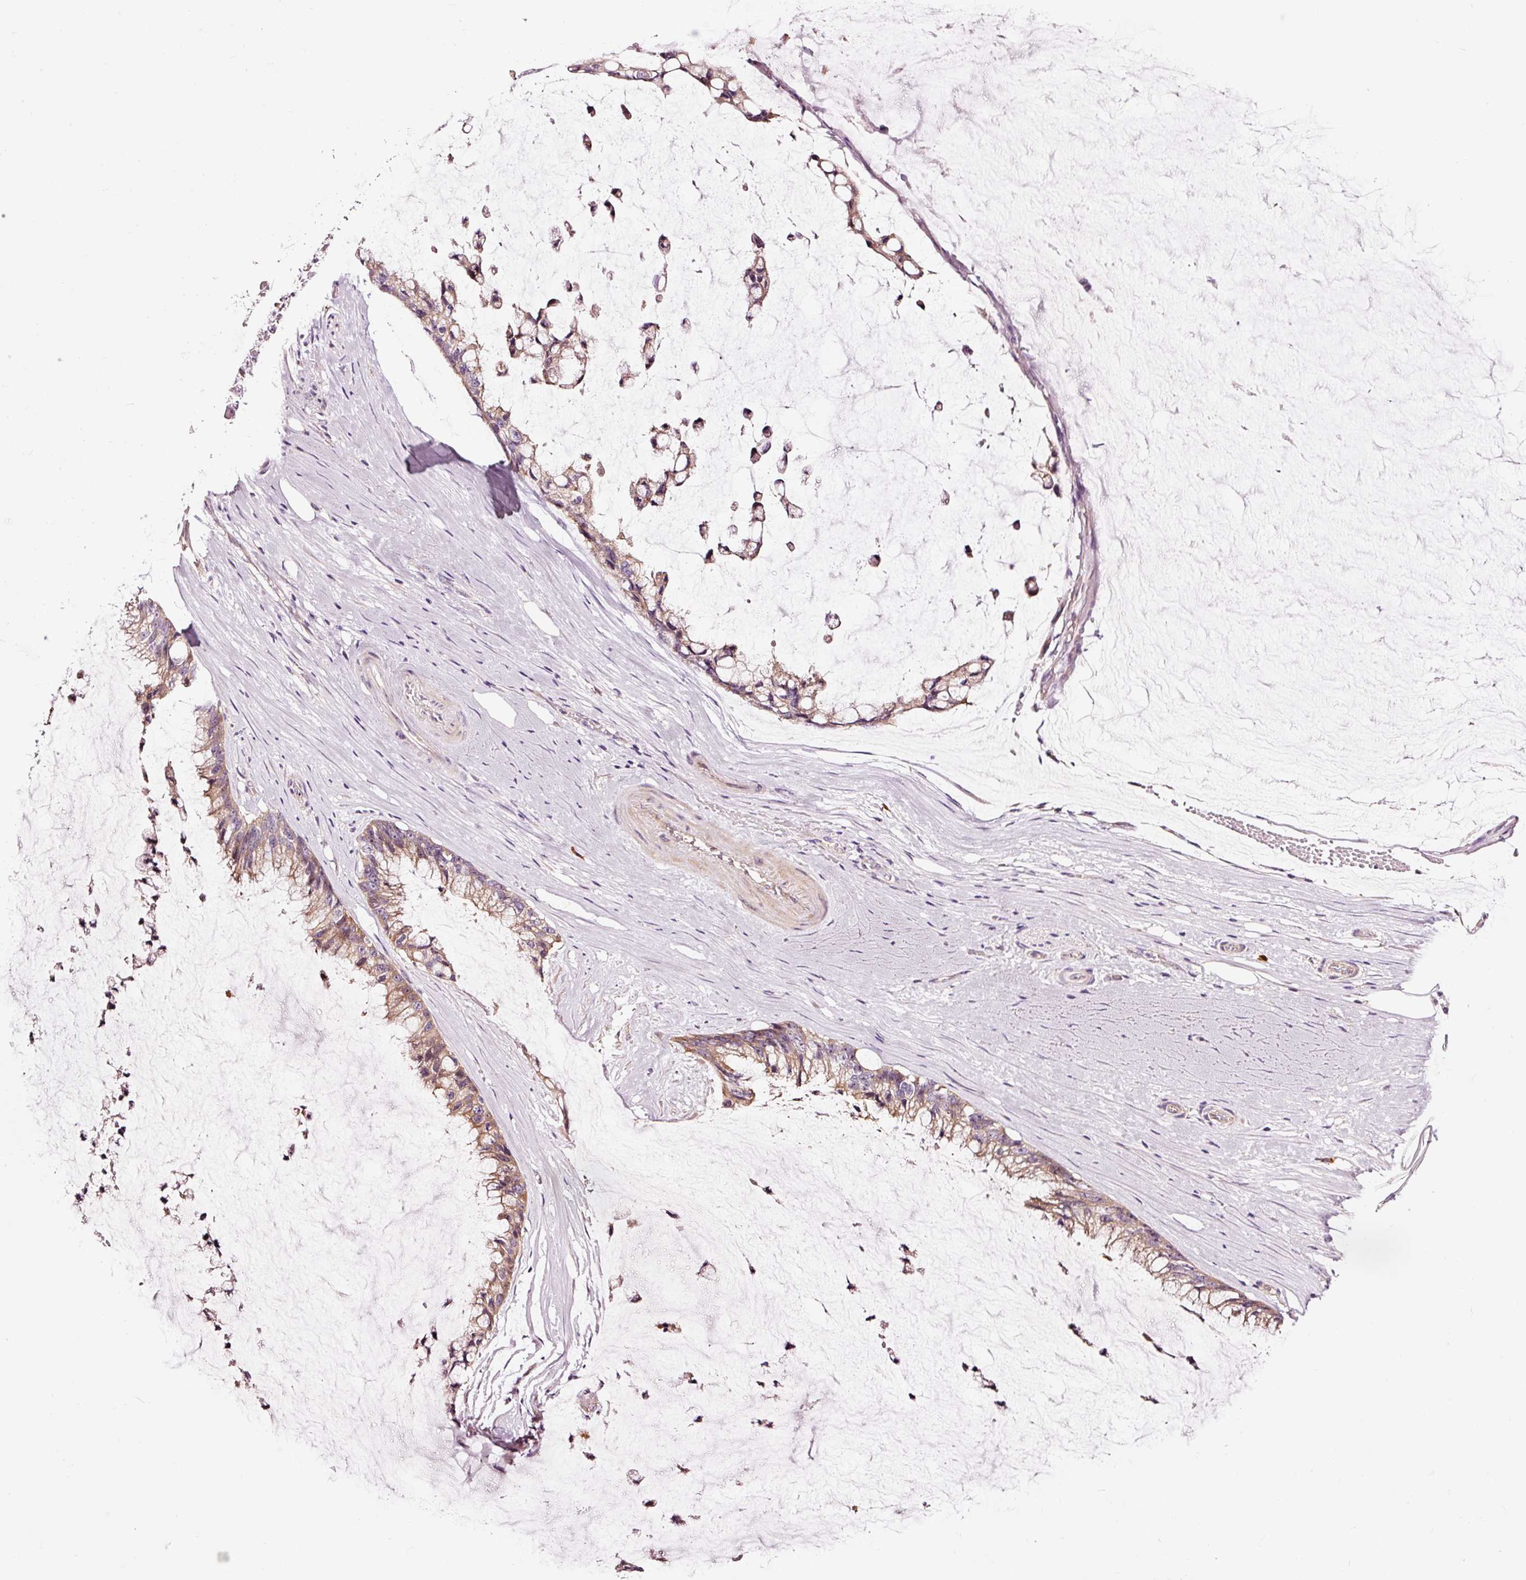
{"staining": {"intensity": "moderate", "quantity": ">75%", "location": "cytoplasmic/membranous"}, "tissue": "ovarian cancer", "cell_type": "Tumor cells", "image_type": "cancer", "snomed": [{"axis": "morphology", "description": "Cystadenocarcinoma, mucinous, NOS"}, {"axis": "topography", "description": "Ovary"}], "caption": "This histopathology image reveals IHC staining of human ovarian cancer (mucinous cystadenocarcinoma), with medium moderate cytoplasmic/membranous staining in about >75% of tumor cells.", "gene": "UTP14A", "patient": {"sex": "female", "age": 39}}